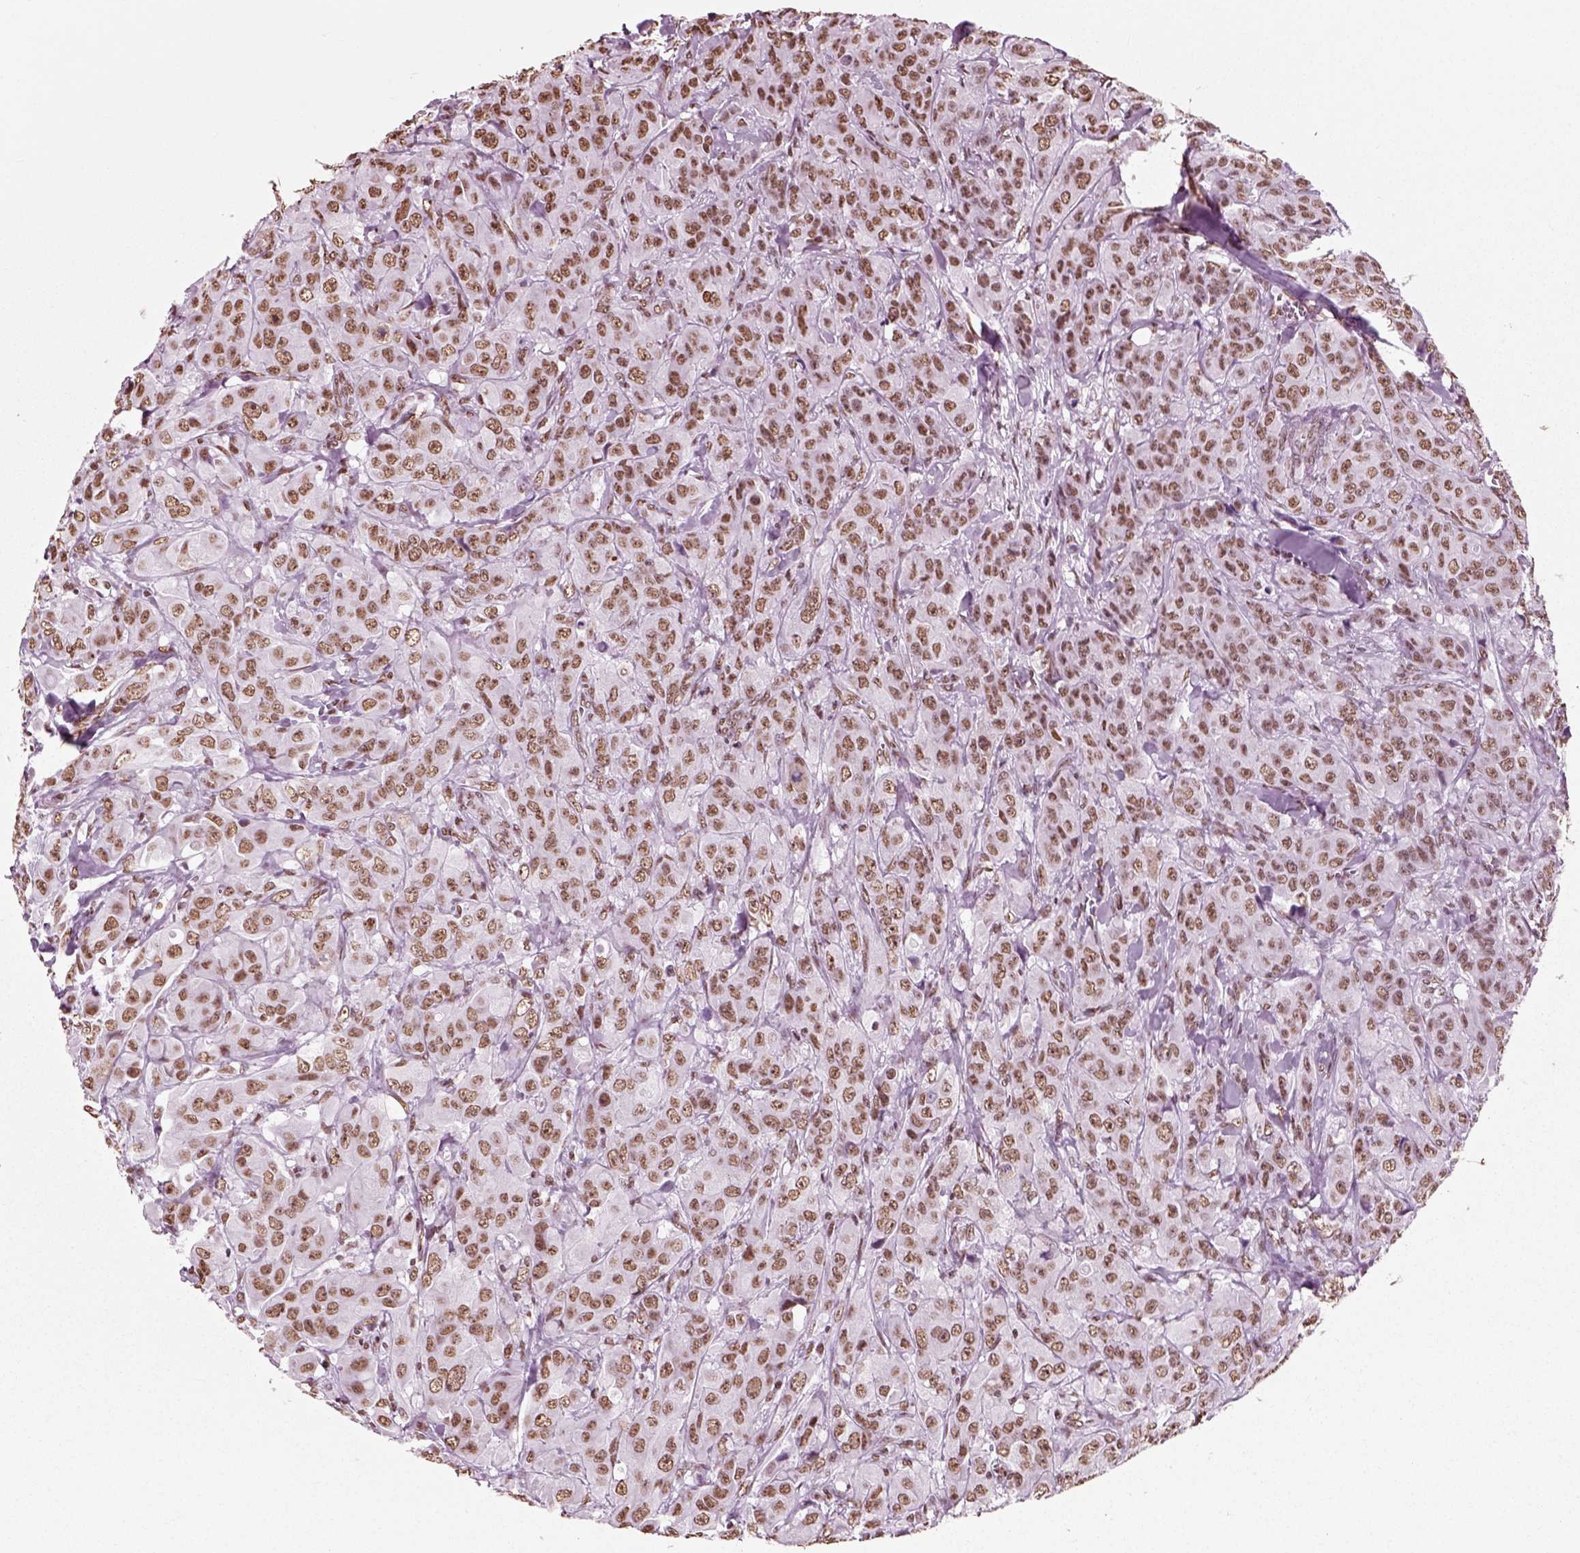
{"staining": {"intensity": "moderate", "quantity": ">75%", "location": "nuclear"}, "tissue": "breast cancer", "cell_type": "Tumor cells", "image_type": "cancer", "snomed": [{"axis": "morphology", "description": "Duct carcinoma"}, {"axis": "topography", "description": "Breast"}], "caption": "Breast intraductal carcinoma stained with DAB immunohistochemistry shows medium levels of moderate nuclear positivity in approximately >75% of tumor cells.", "gene": "POLR1H", "patient": {"sex": "female", "age": 43}}